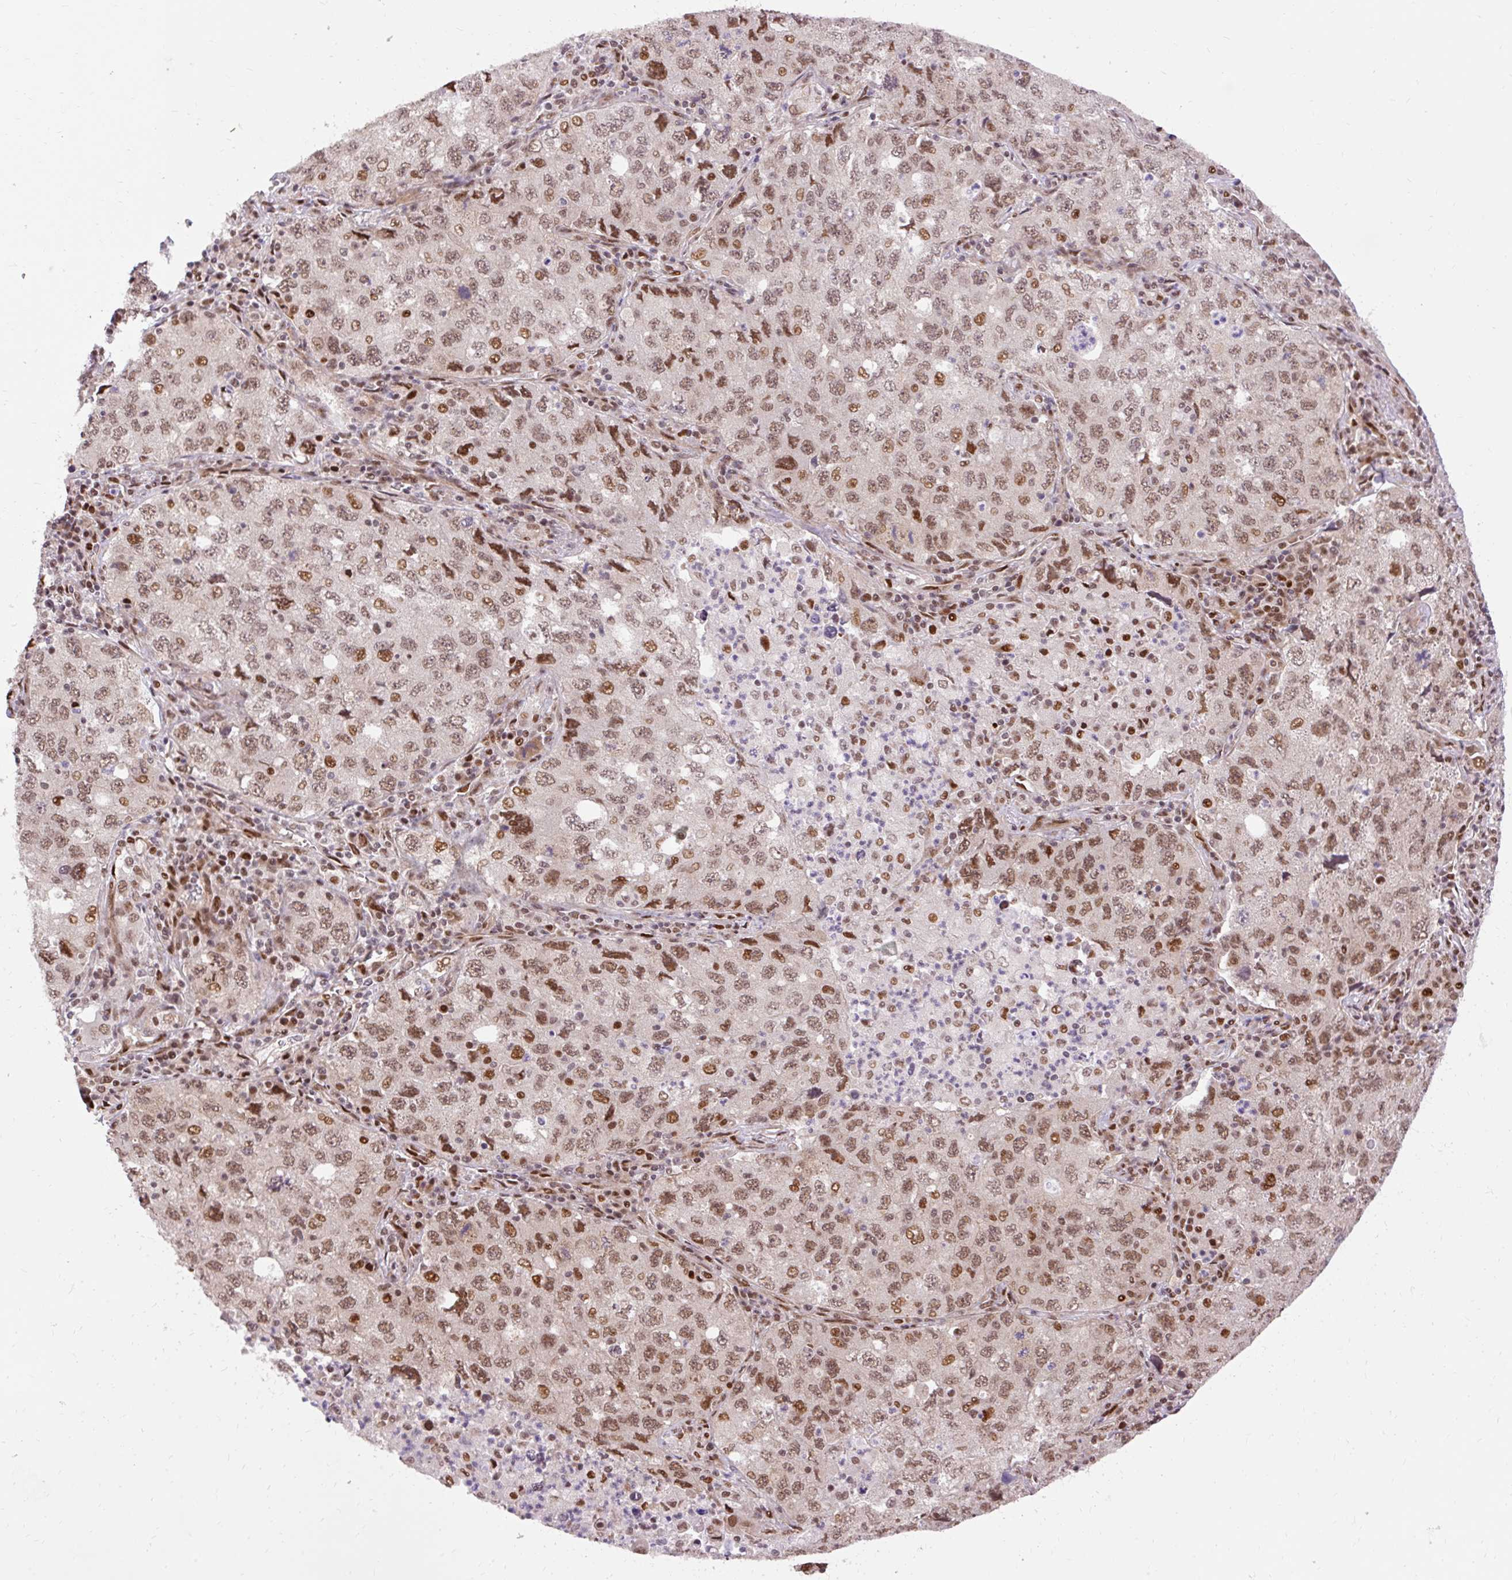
{"staining": {"intensity": "moderate", "quantity": ">75%", "location": "nuclear"}, "tissue": "lung cancer", "cell_type": "Tumor cells", "image_type": "cancer", "snomed": [{"axis": "morphology", "description": "Adenocarcinoma, NOS"}, {"axis": "topography", "description": "Lung"}], "caption": "IHC micrograph of neoplastic tissue: human lung cancer (adenocarcinoma) stained using immunohistochemistry displays medium levels of moderate protein expression localized specifically in the nuclear of tumor cells, appearing as a nuclear brown color.", "gene": "MECOM", "patient": {"sex": "female", "age": 57}}